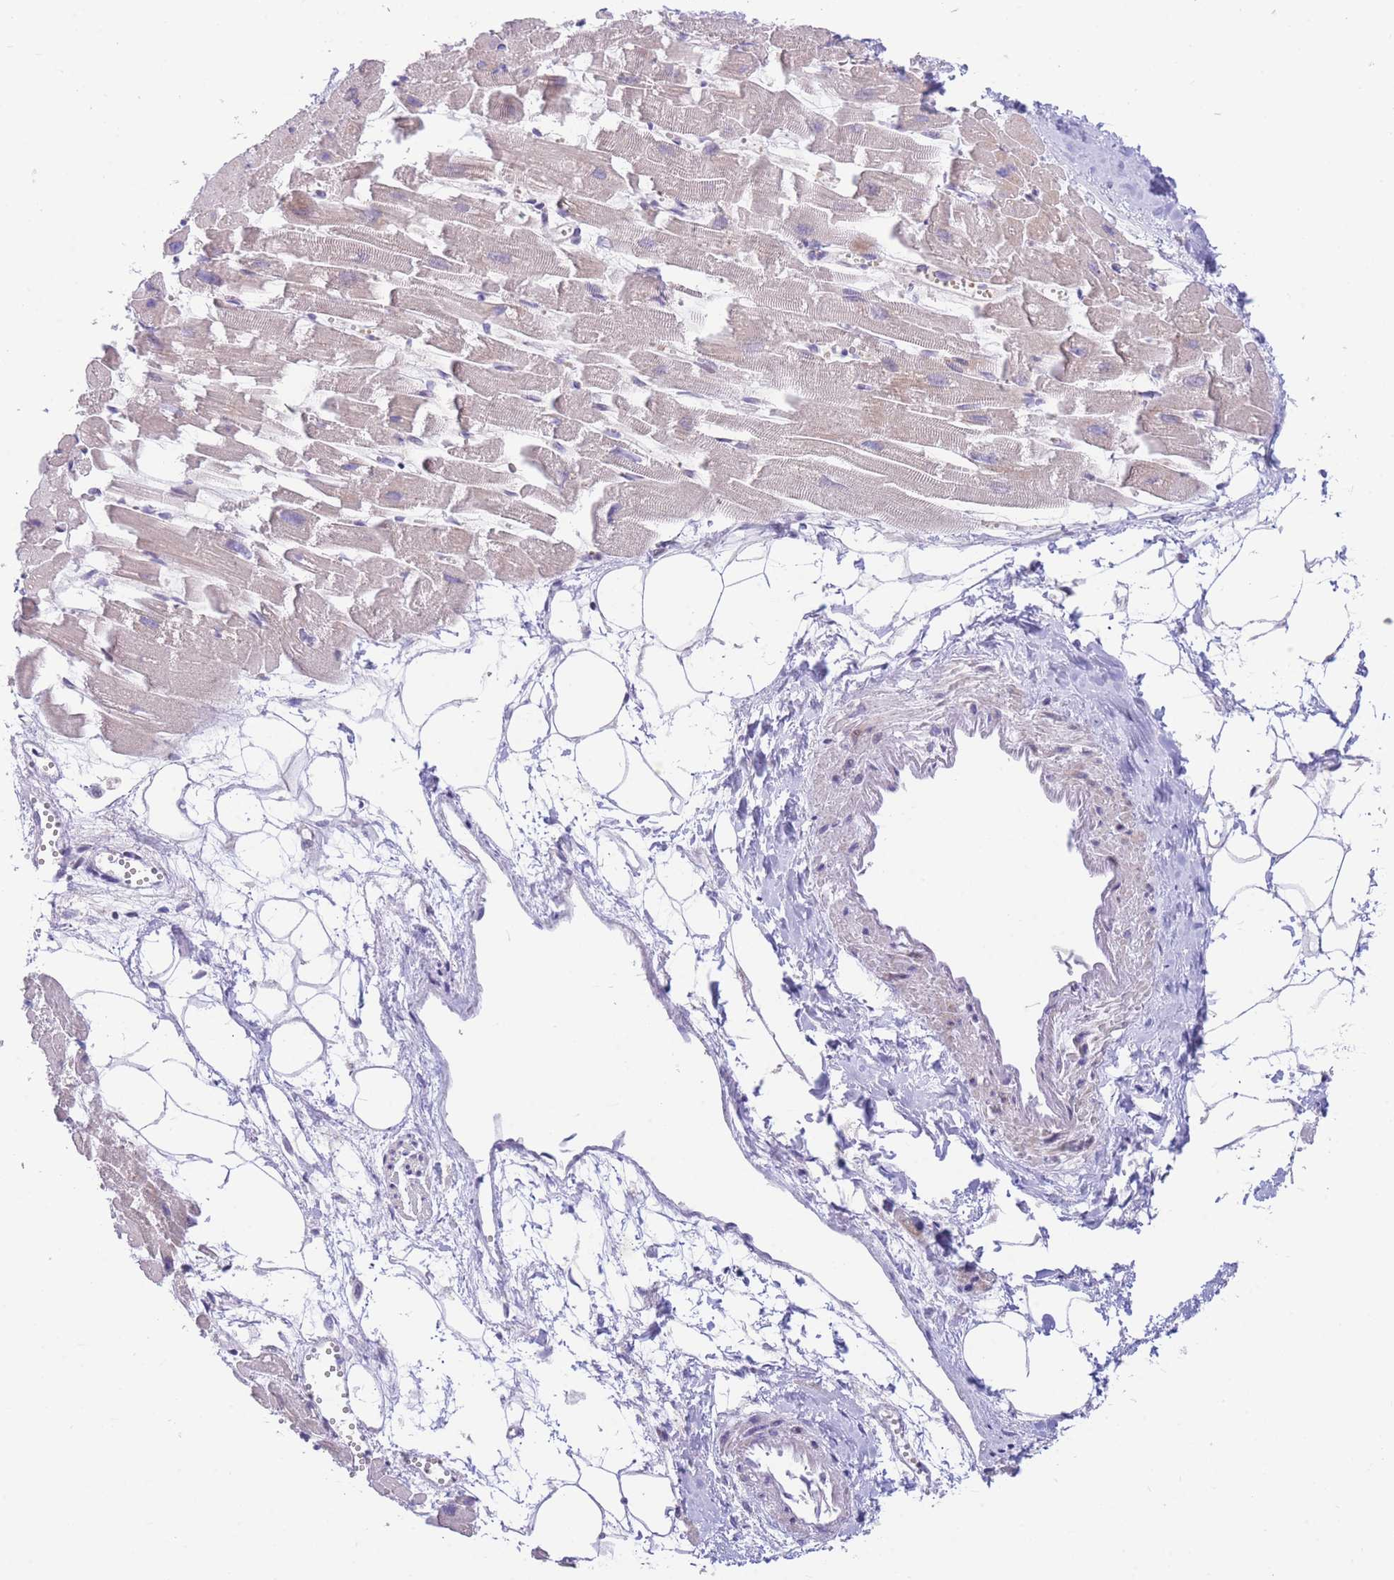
{"staining": {"intensity": "weak", "quantity": ">75%", "location": "cytoplasmic/membranous"}, "tissue": "heart muscle", "cell_type": "Cardiomyocytes", "image_type": "normal", "snomed": [{"axis": "morphology", "description": "Normal tissue, NOS"}, {"axis": "topography", "description": "Heart"}], "caption": "This image shows benign heart muscle stained with immunohistochemistry (IHC) to label a protein in brown. The cytoplasmic/membranous of cardiomyocytes show weak positivity for the protein. Nuclei are counter-stained blue.", "gene": "SHCBP1", "patient": {"sex": "female", "age": 64}}